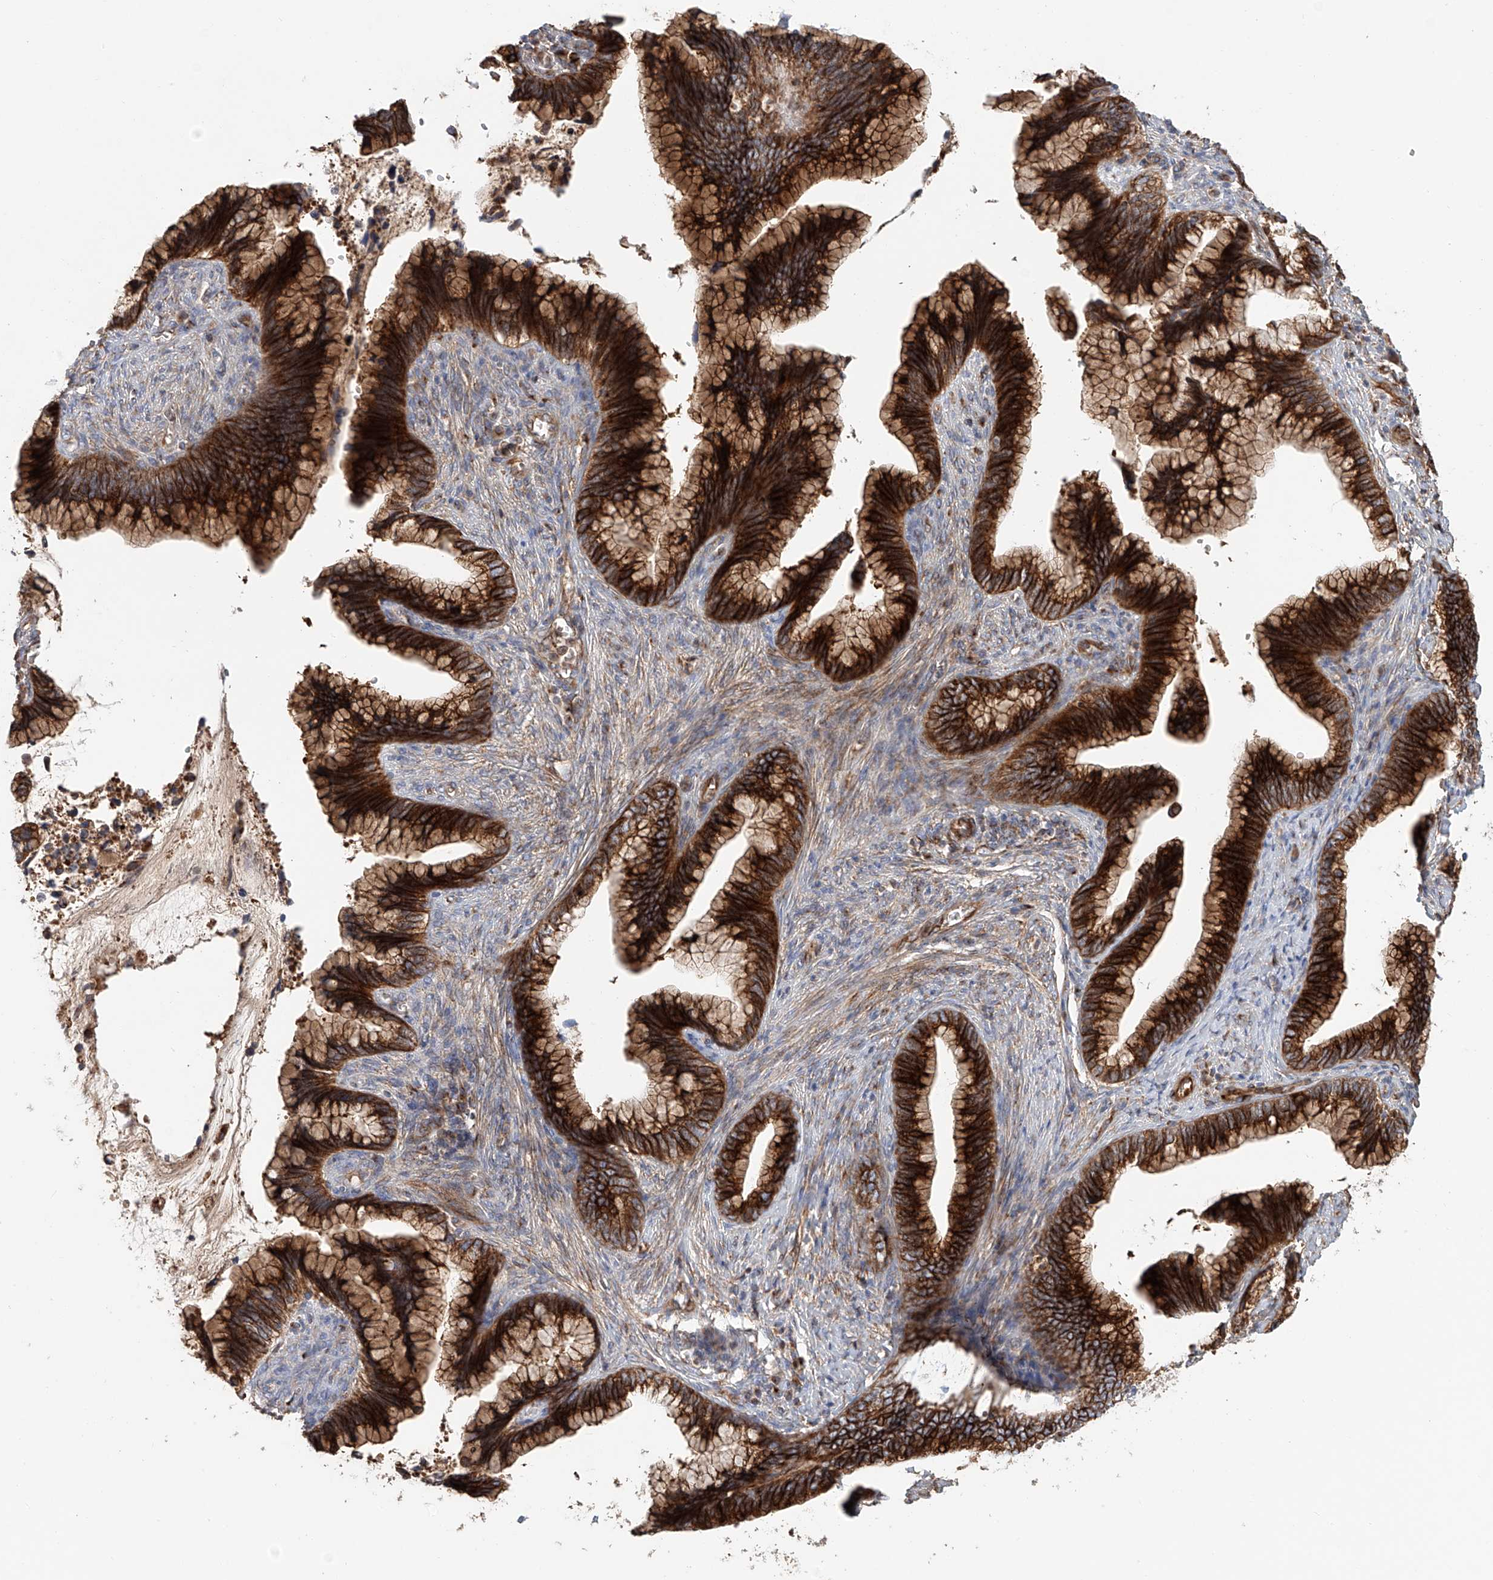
{"staining": {"intensity": "strong", "quantity": ">75%", "location": "cytoplasmic/membranous"}, "tissue": "cervical cancer", "cell_type": "Tumor cells", "image_type": "cancer", "snomed": [{"axis": "morphology", "description": "Adenocarcinoma, NOS"}, {"axis": "topography", "description": "Cervix"}], "caption": "The immunohistochemical stain shows strong cytoplasmic/membranous positivity in tumor cells of adenocarcinoma (cervical) tissue. The staining is performed using DAB (3,3'-diaminobenzidine) brown chromogen to label protein expression. The nuclei are counter-stained blue using hematoxylin.", "gene": "HGSNAT", "patient": {"sex": "female", "age": 44}}